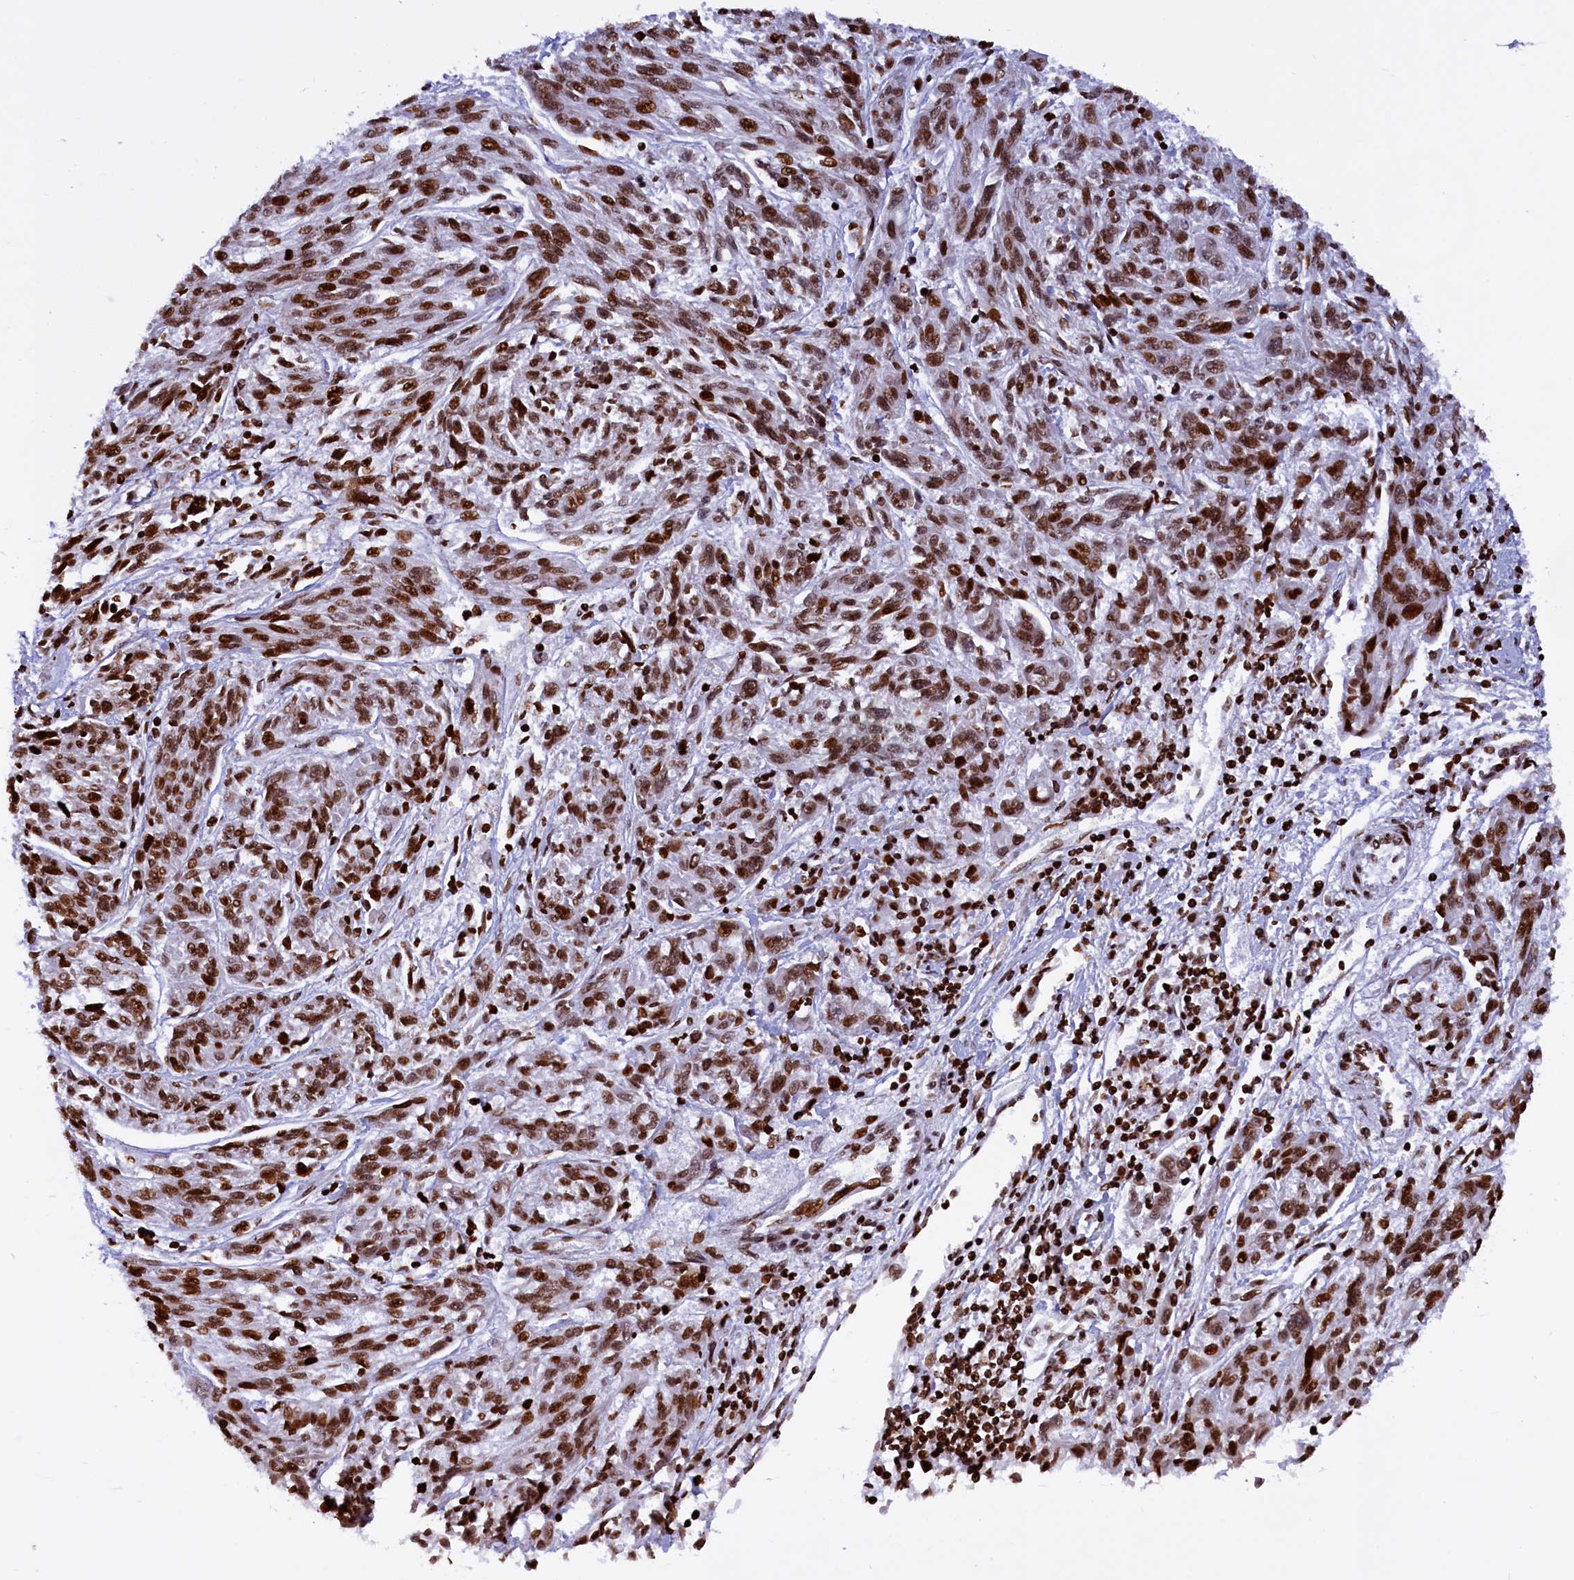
{"staining": {"intensity": "strong", "quantity": ">75%", "location": "nuclear"}, "tissue": "melanoma", "cell_type": "Tumor cells", "image_type": "cancer", "snomed": [{"axis": "morphology", "description": "Malignant melanoma, NOS"}, {"axis": "topography", "description": "Skin"}], "caption": "The histopathology image exhibits immunohistochemical staining of melanoma. There is strong nuclear expression is present in approximately >75% of tumor cells.", "gene": "TIMM29", "patient": {"sex": "male", "age": 53}}